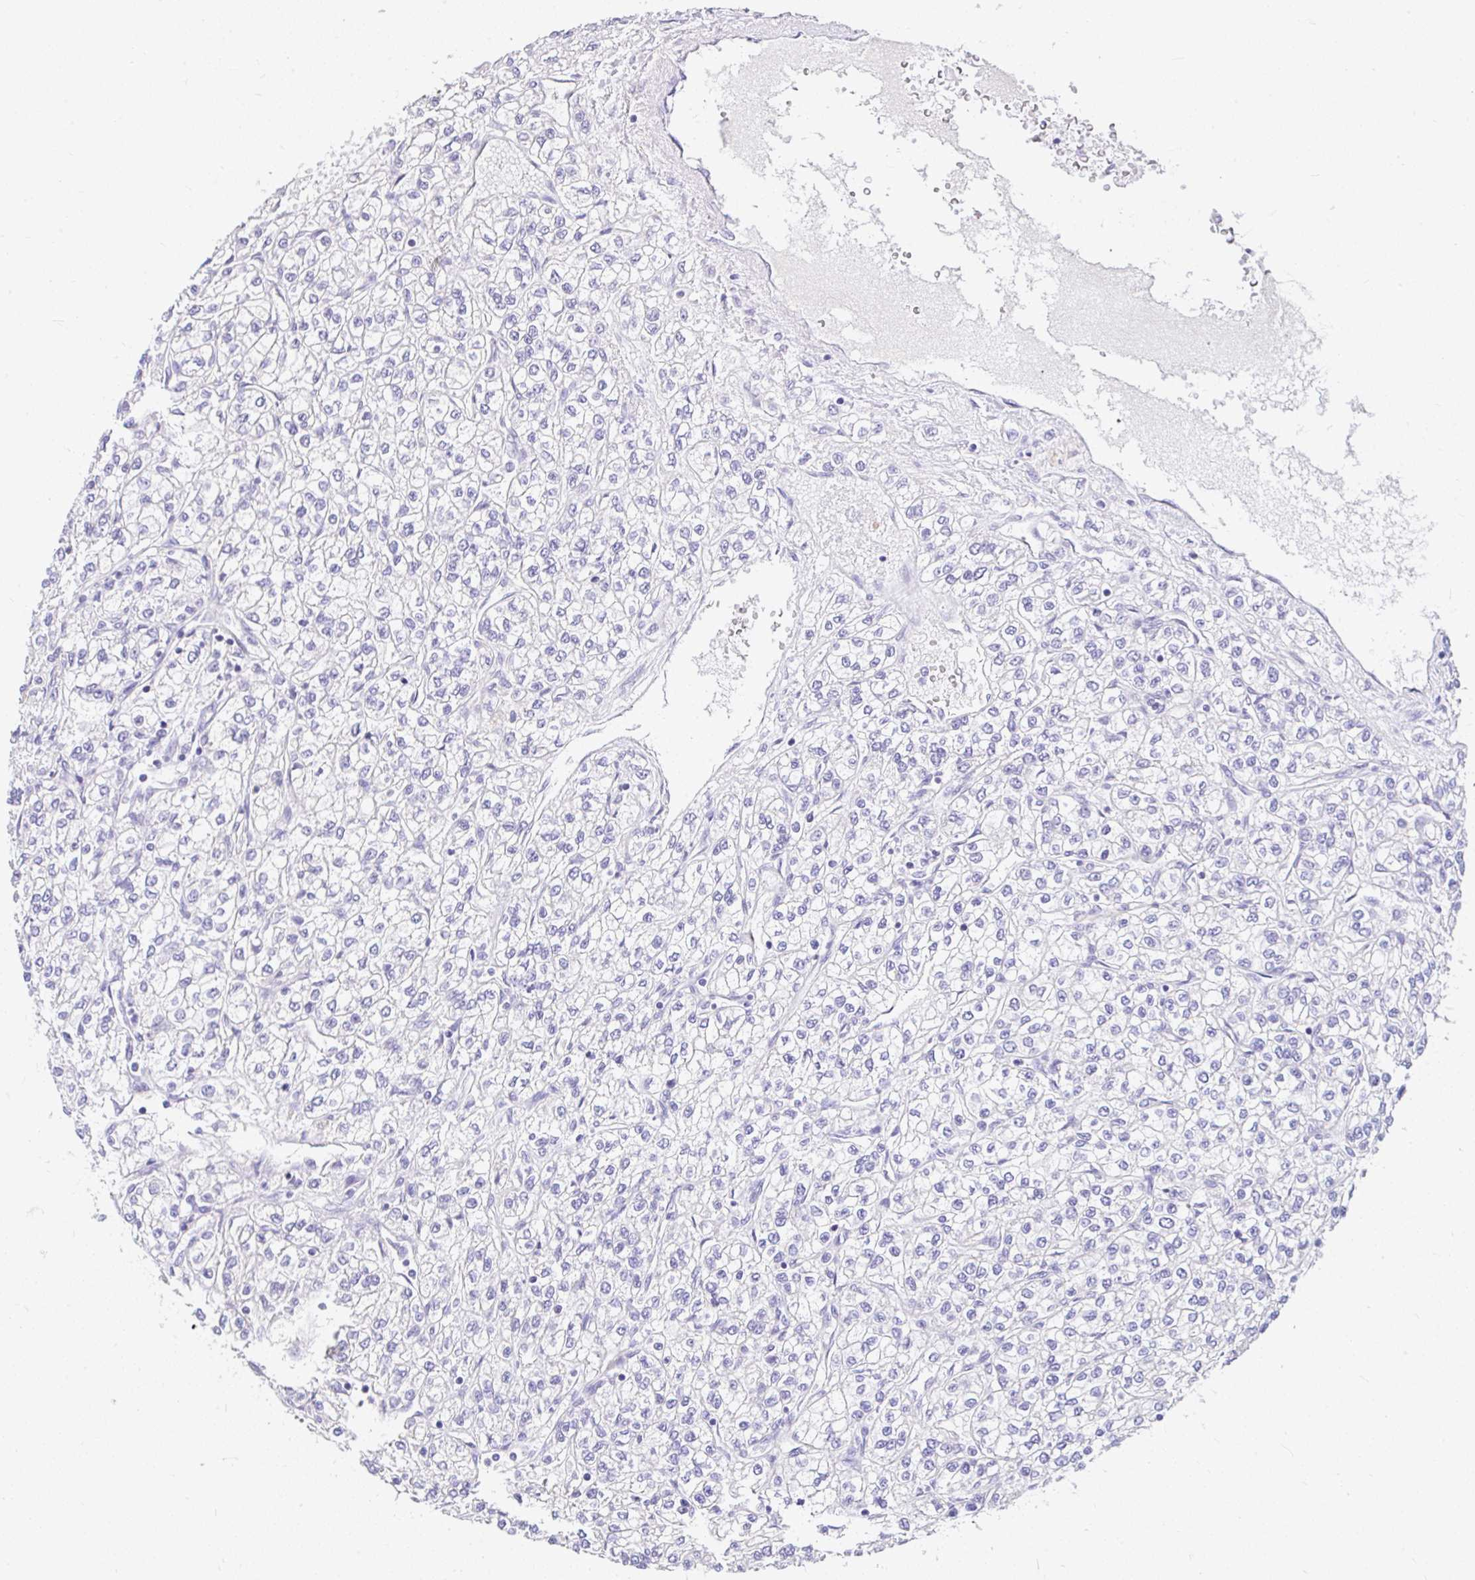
{"staining": {"intensity": "negative", "quantity": "none", "location": "none"}, "tissue": "renal cancer", "cell_type": "Tumor cells", "image_type": "cancer", "snomed": [{"axis": "morphology", "description": "Adenocarcinoma, NOS"}, {"axis": "topography", "description": "Kidney"}], "caption": "Tumor cells are negative for brown protein staining in renal cancer.", "gene": "CTU1", "patient": {"sex": "male", "age": 80}}